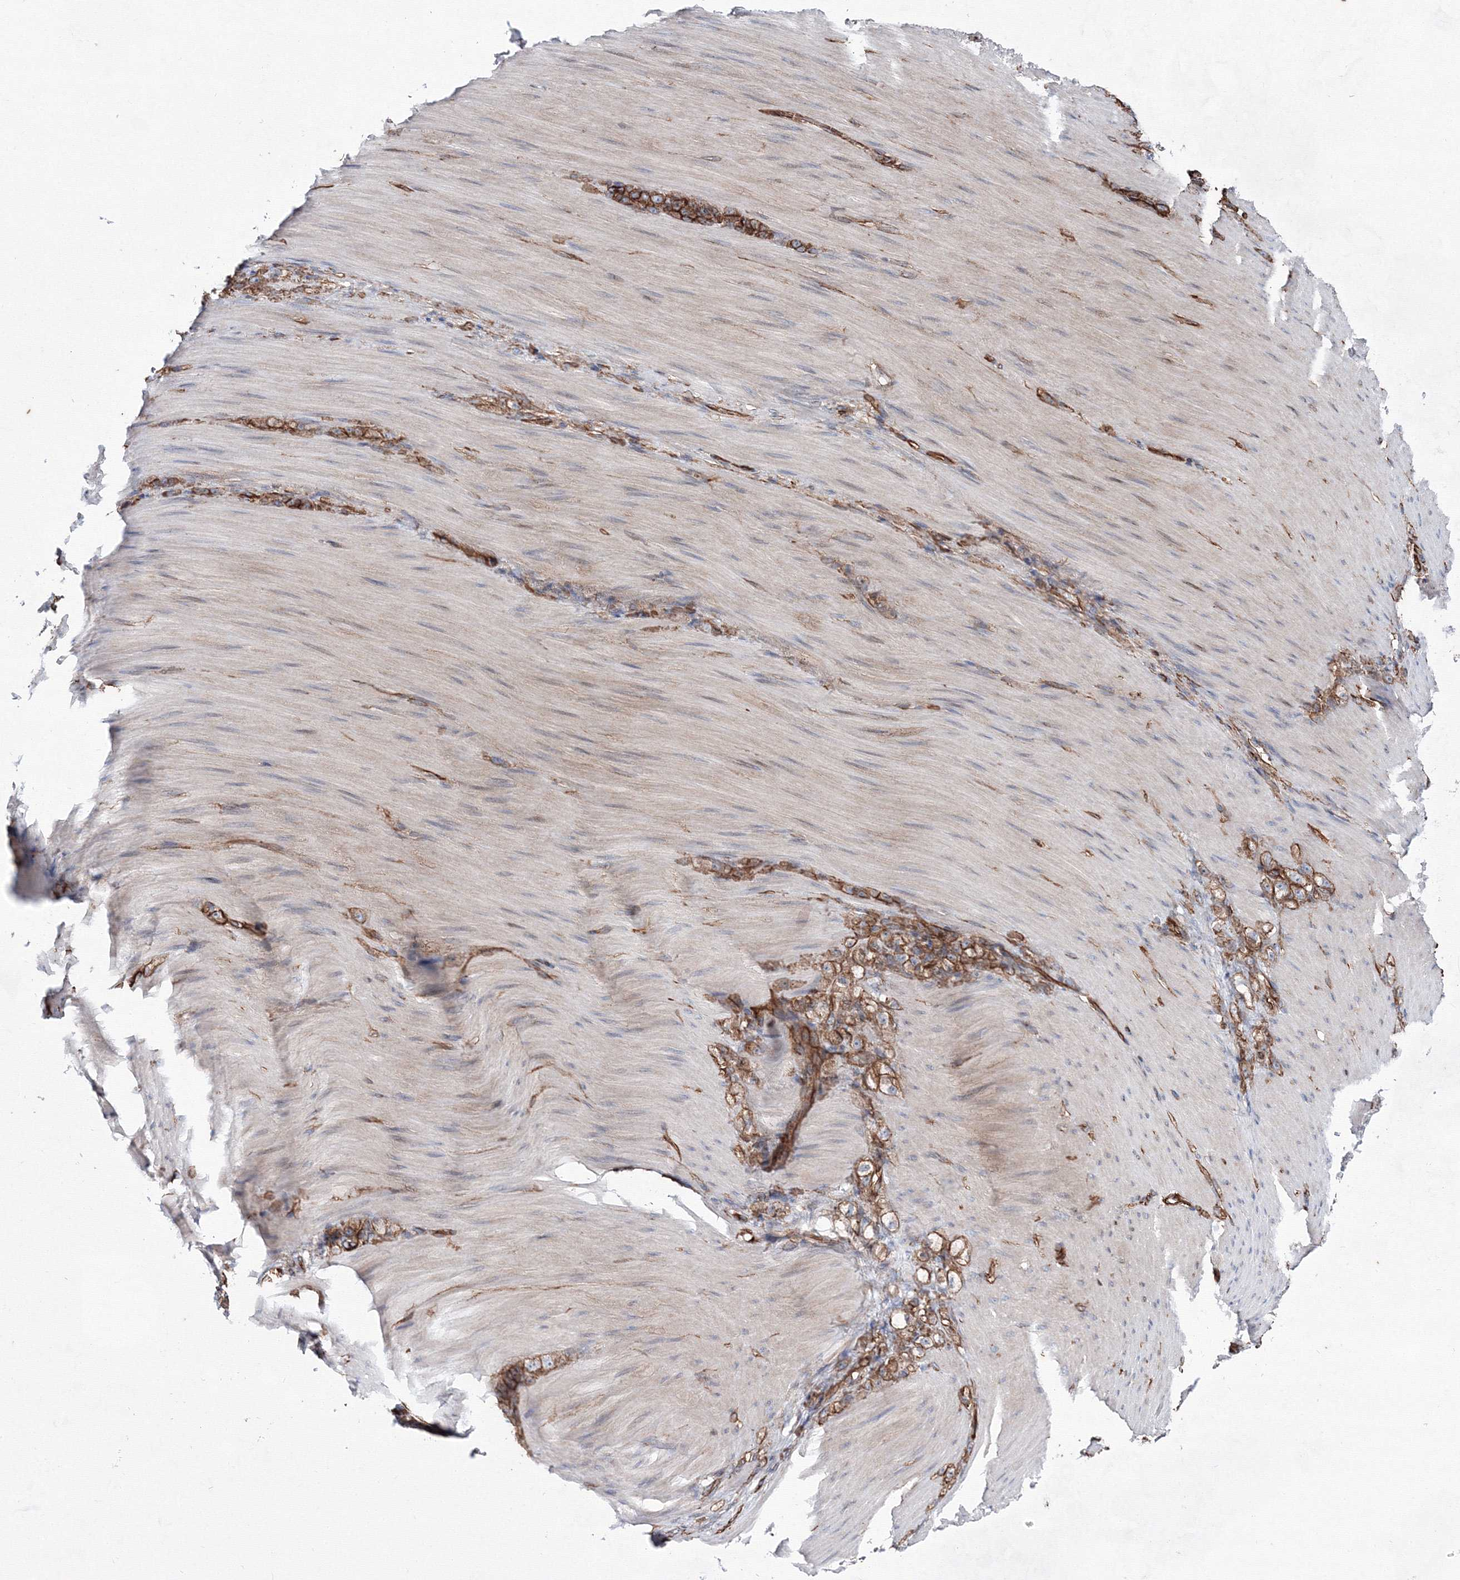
{"staining": {"intensity": "moderate", "quantity": ">75%", "location": "cytoplasmic/membranous"}, "tissue": "stomach cancer", "cell_type": "Tumor cells", "image_type": "cancer", "snomed": [{"axis": "morphology", "description": "Normal tissue, NOS"}, {"axis": "morphology", "description": "Adenocarcinoma, NOS"}, {"axis": "topography", "description": "Stomach"}], "caption": "Immunohistochemistry image of human stomach cancer (adenocarcinoma) stained for a protein (brown), which exhibits medium levels of moderate cytoplasmic/membranous positivity in about >75% of tumor cells.", "gene": "ANKRD37", "patient": {"sex": "male", "age": 82}}